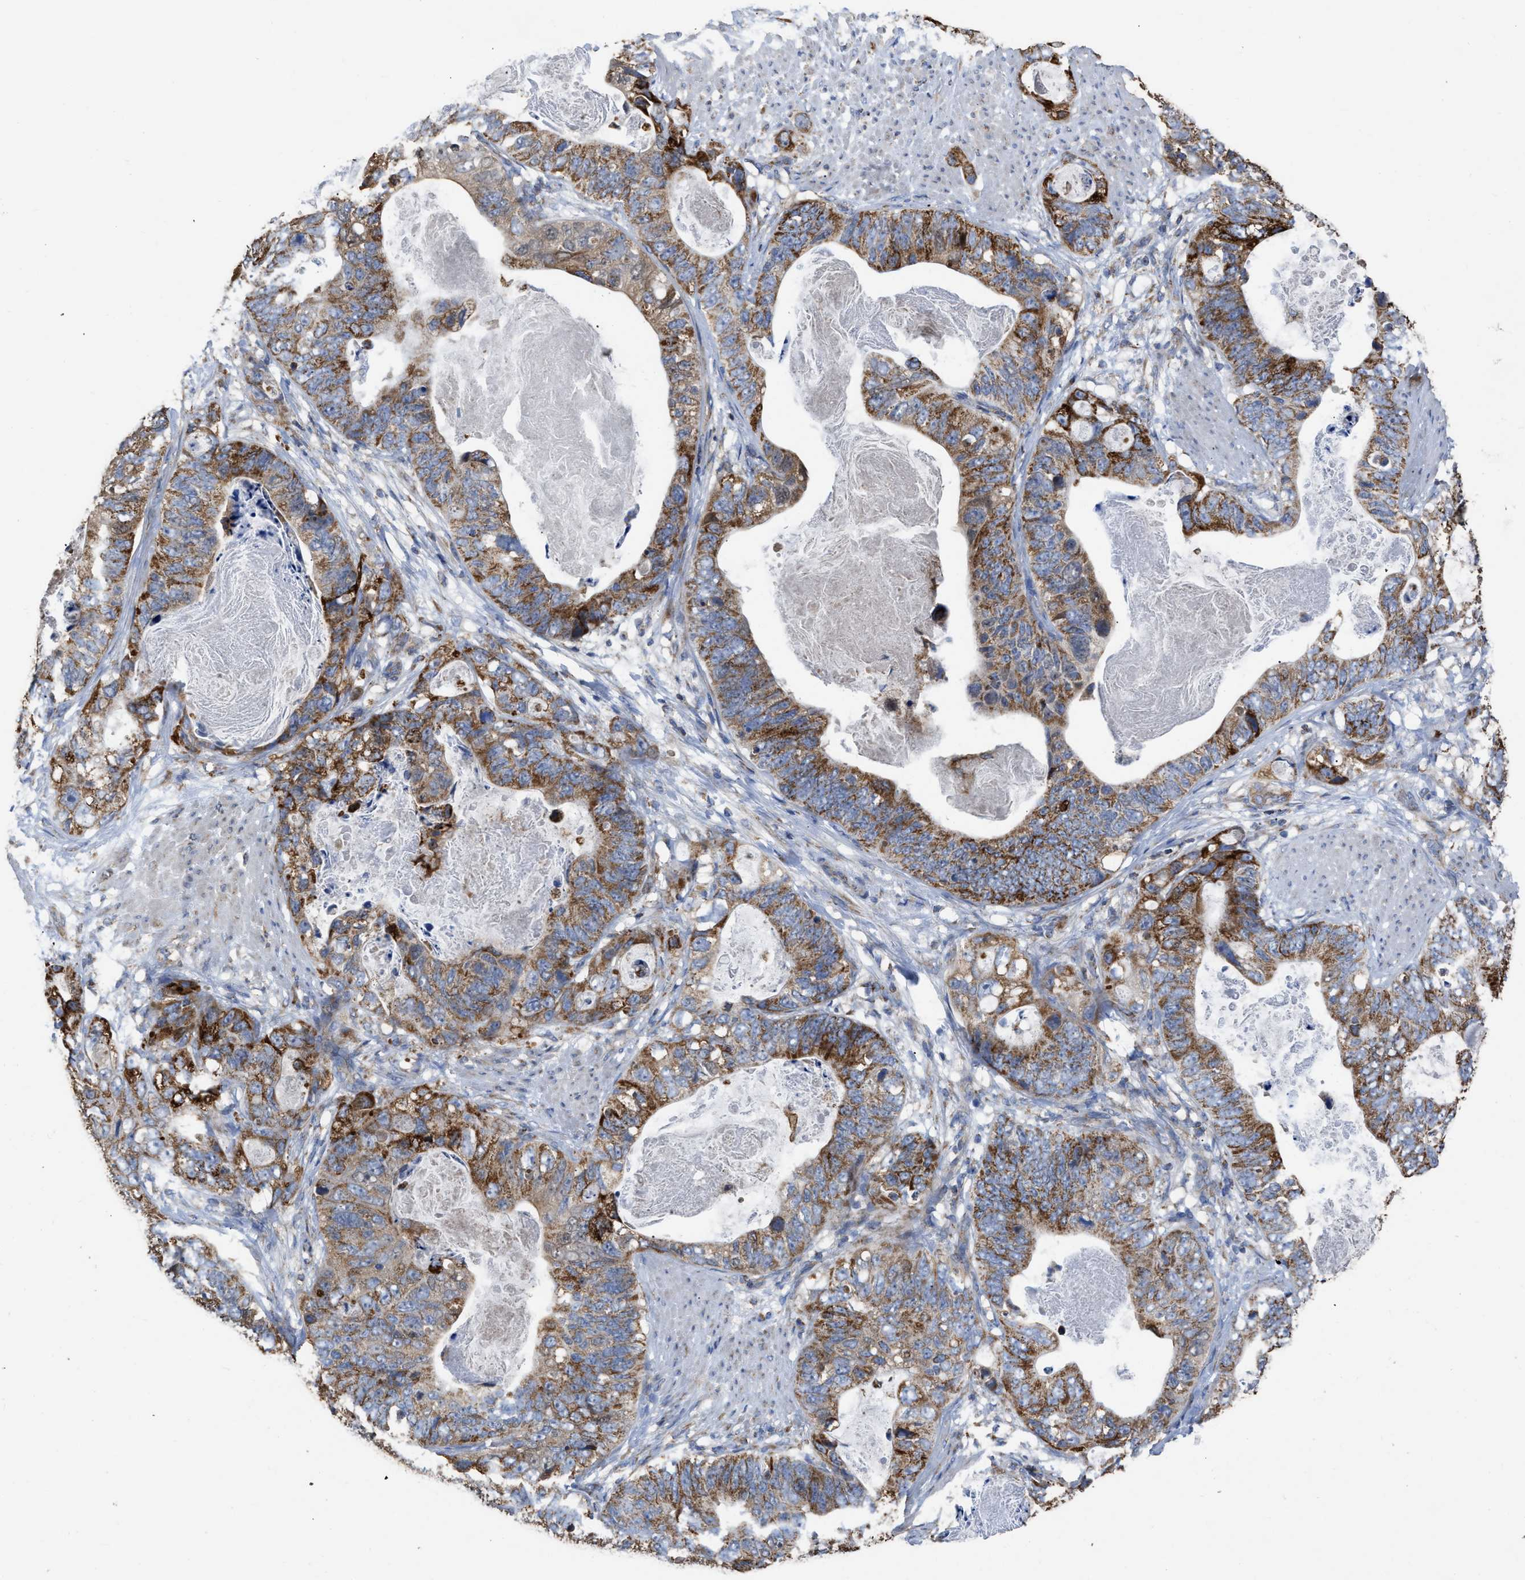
{"staining": {"intensity": "strong", "quantity": ">75%", "location": "cytoplasmic/membranous"}, "tissue": "stomach cancer", "cell_type": "Tumor cells", "image_type": "cancer", "snomed": [{"axis": "morphology", "description": "Adenocarcinoma, NOS"}, {"axis": "topography", "description": "Stomach"}], "caption": "Adenocarcinoma (stomach) tissue exhibits strong cytoplasmic/membranous positivity in approximately >75% of tumor cells, visualized by immunohistochemistry. Using DAB (3,3'-diaminobenzidine) (brown) and hematoxylin (blue) stains, captured at high magnification using brightfield microscopy.", "gene": "AK2", "patient": {"sex": "female", "age": 89}}